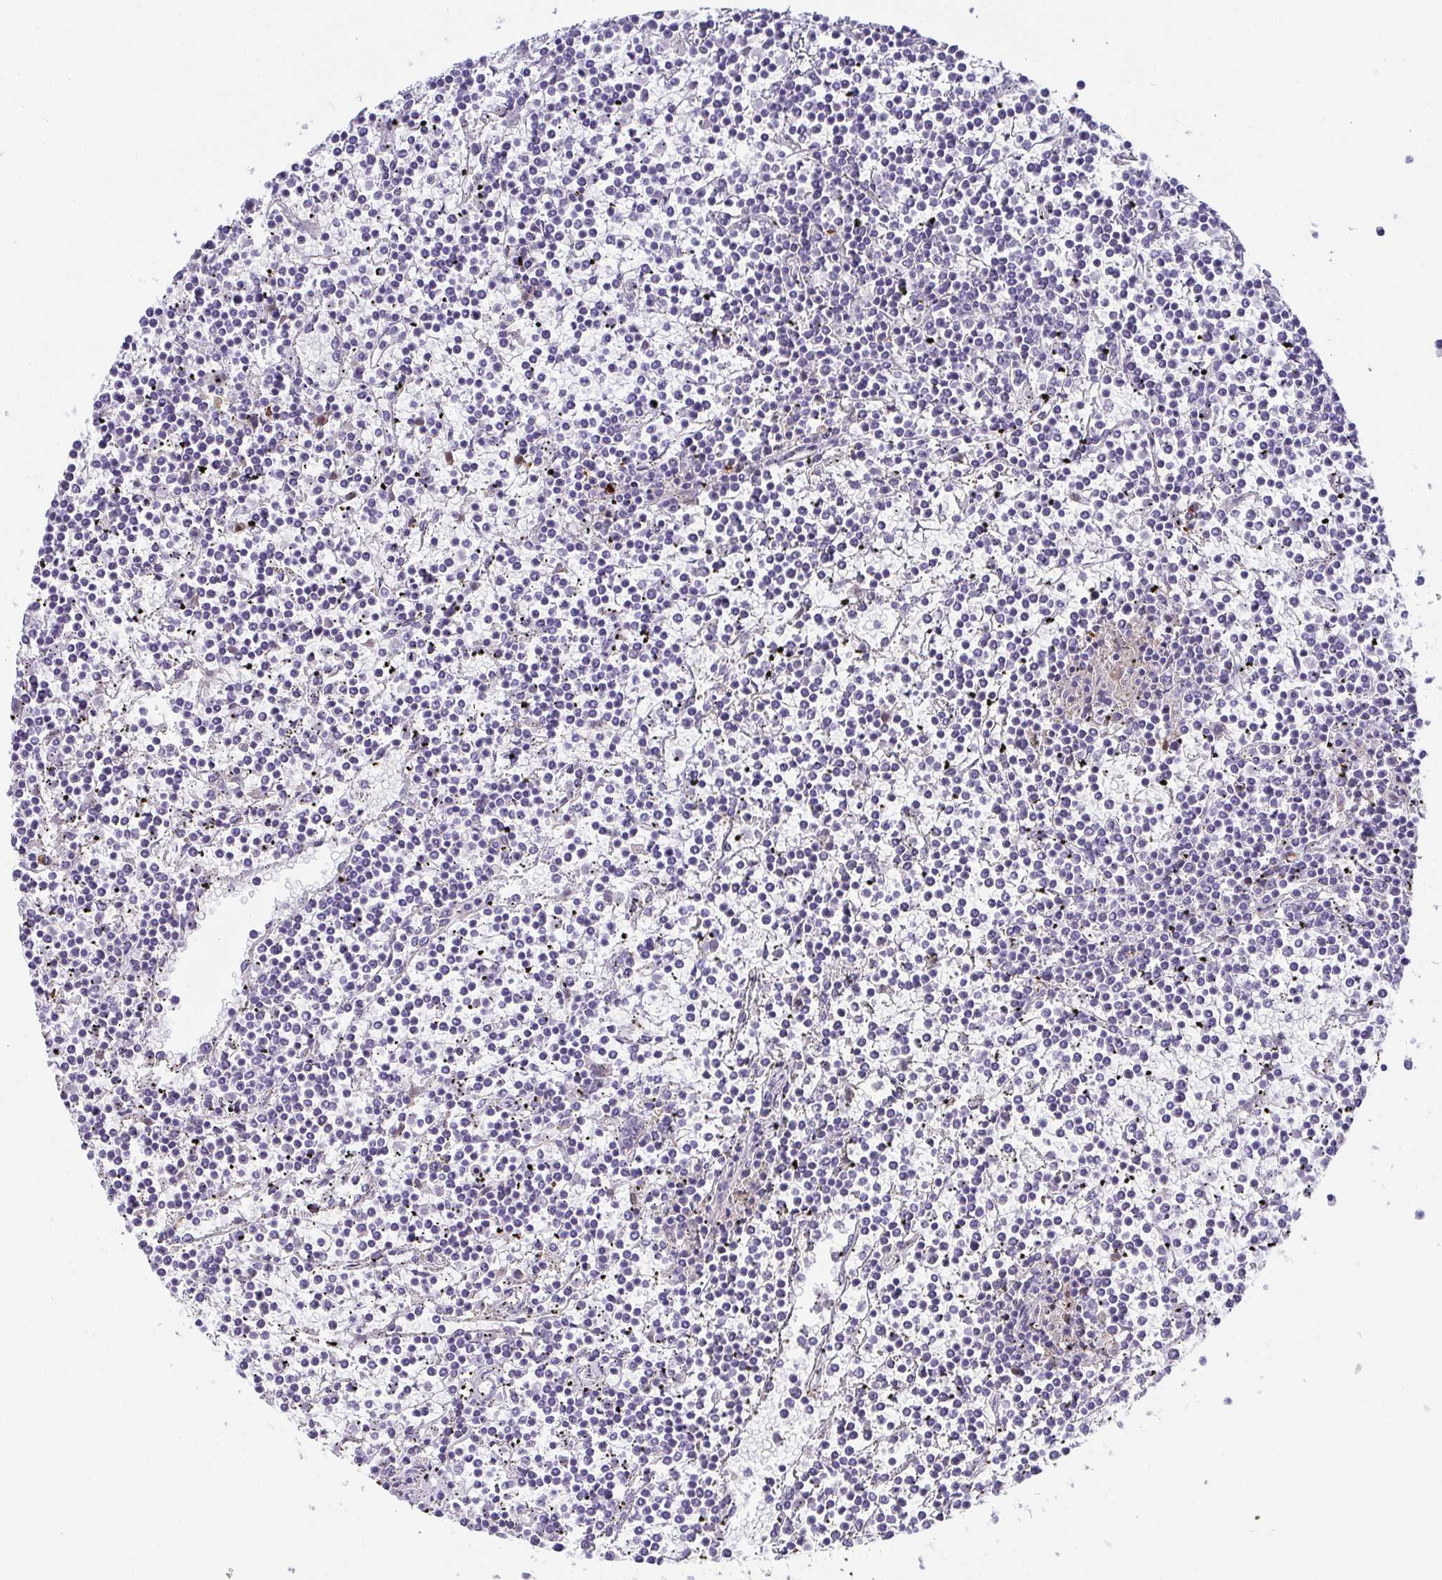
{"staining": {"intensity": "negative", "quantity": "none", "location": "none"}, "tissue": "lymphoma", "cell_type": "Tumor cells", "image_type": "cancer", "snomed": [{"axis": "morphology", "description": "Malignant lymphoma, non-Hodgkin's type, Low grade"}, {"axis": "topography", "description": "Spleen"}], "caption": "Low-grade malignant lymphoma, non-Hodgkin's type was stained to show a protein in brown. There is no significant positivity in tumor cells.", "gene": "RNASE7", "patient": {"sex": "female", "age": 19}}